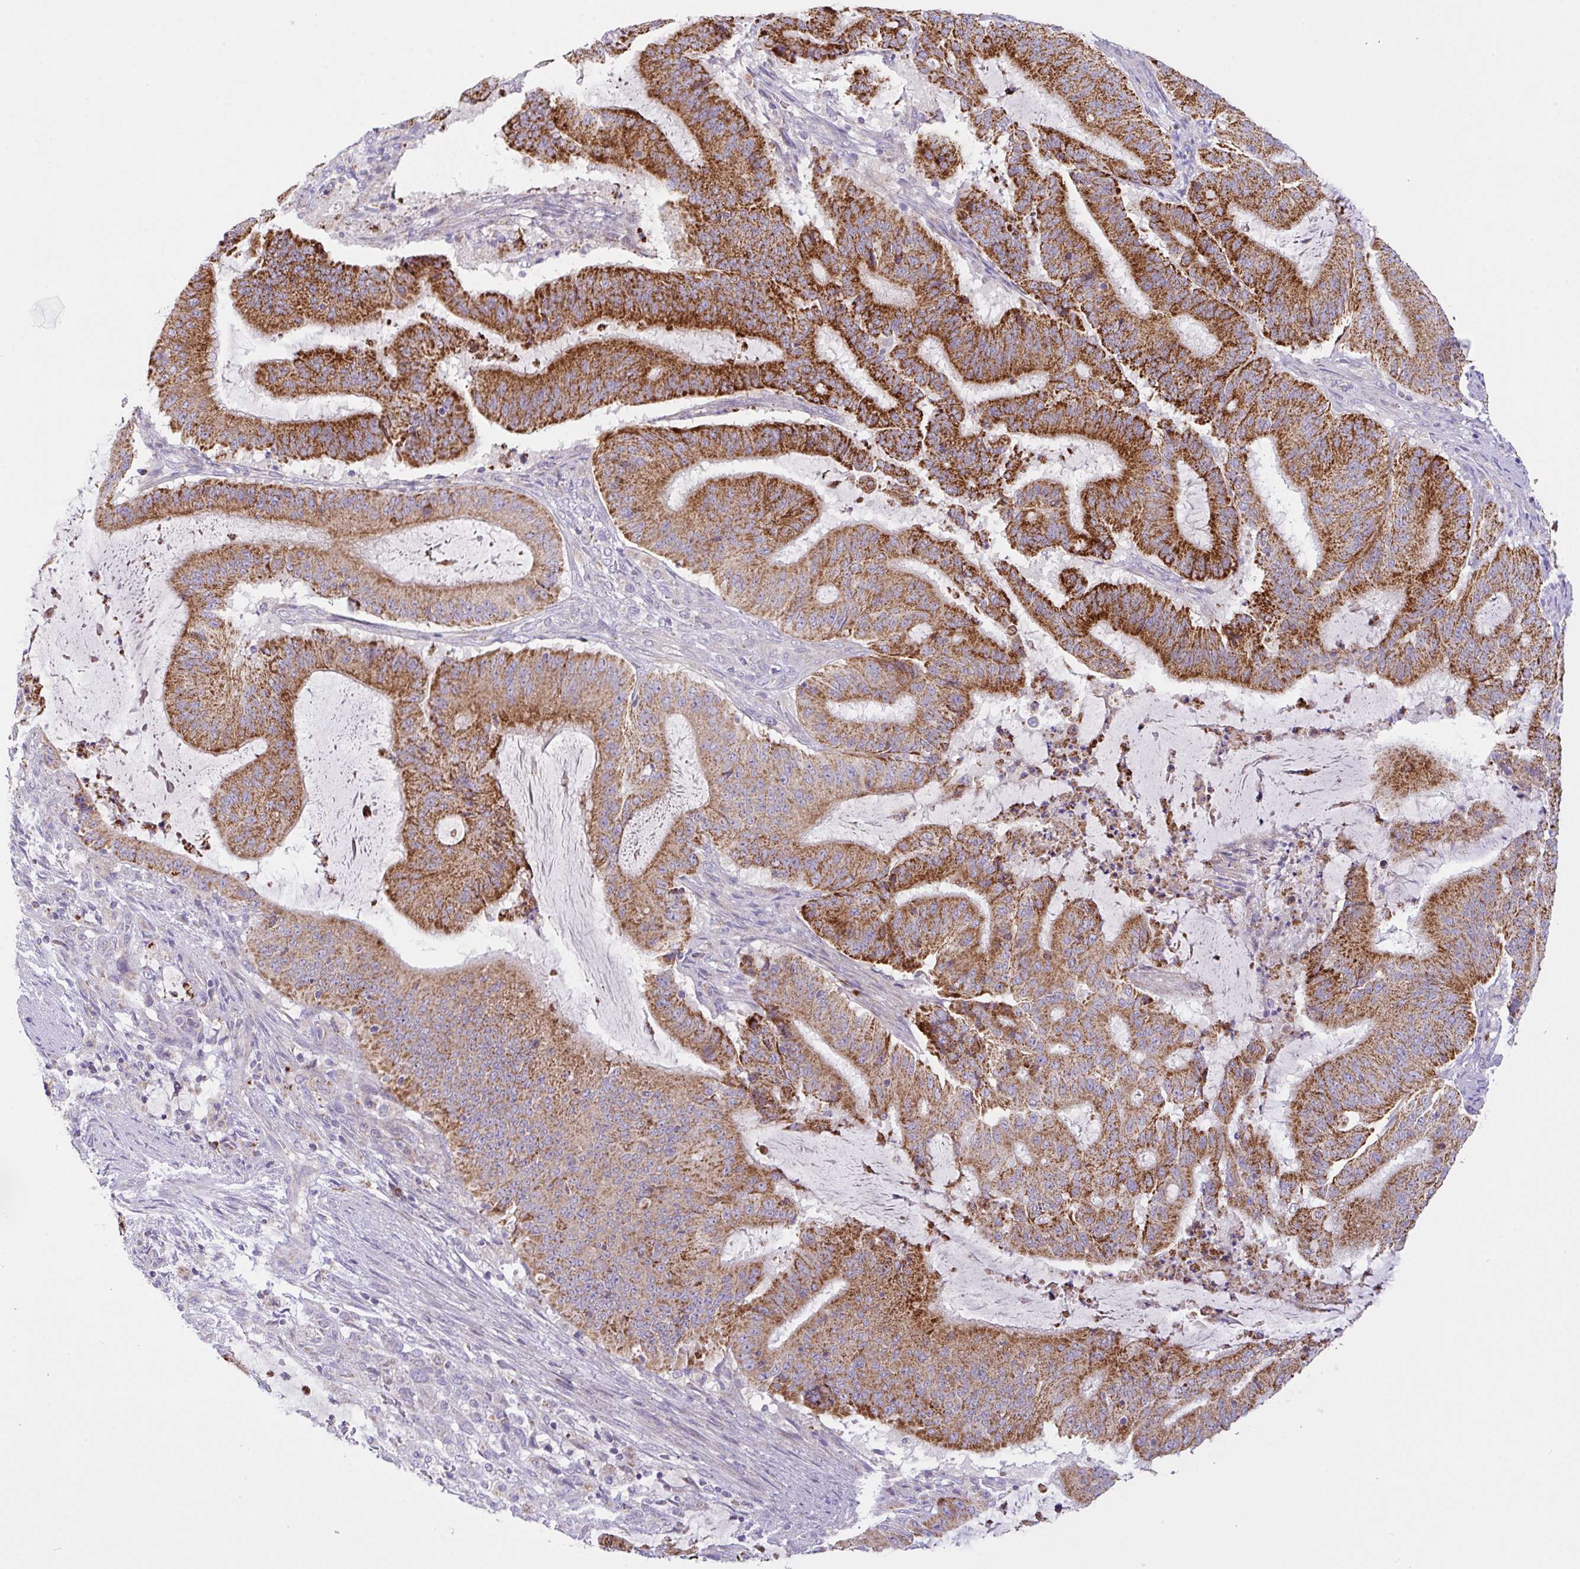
{"staining": {"intensity": "strong", "quantity": ">75%", "location": "cytoplasmic/membranous"}, "tissue": "liver cancer", "cell_type": "Tumor cells", "image_type": "cancer", "snomed": [{"axis": "morphology", "description": "Normal tissue, NOS"}, {"axis": "morphology", "description": "Cholangiocarcinoma"}, {"axis": "topography", "description": "Liver"}, {"axis": "topography", "description": "Peripheral nerve tissue"}], "caption": "Immunohistochemical staining of human liver cancer reveals high levels of strong cytoplasmic/membranous expression in about >75% of tumor cells.", "gene": "CHDH", "patient": {"sex": "female", "age": 73}}